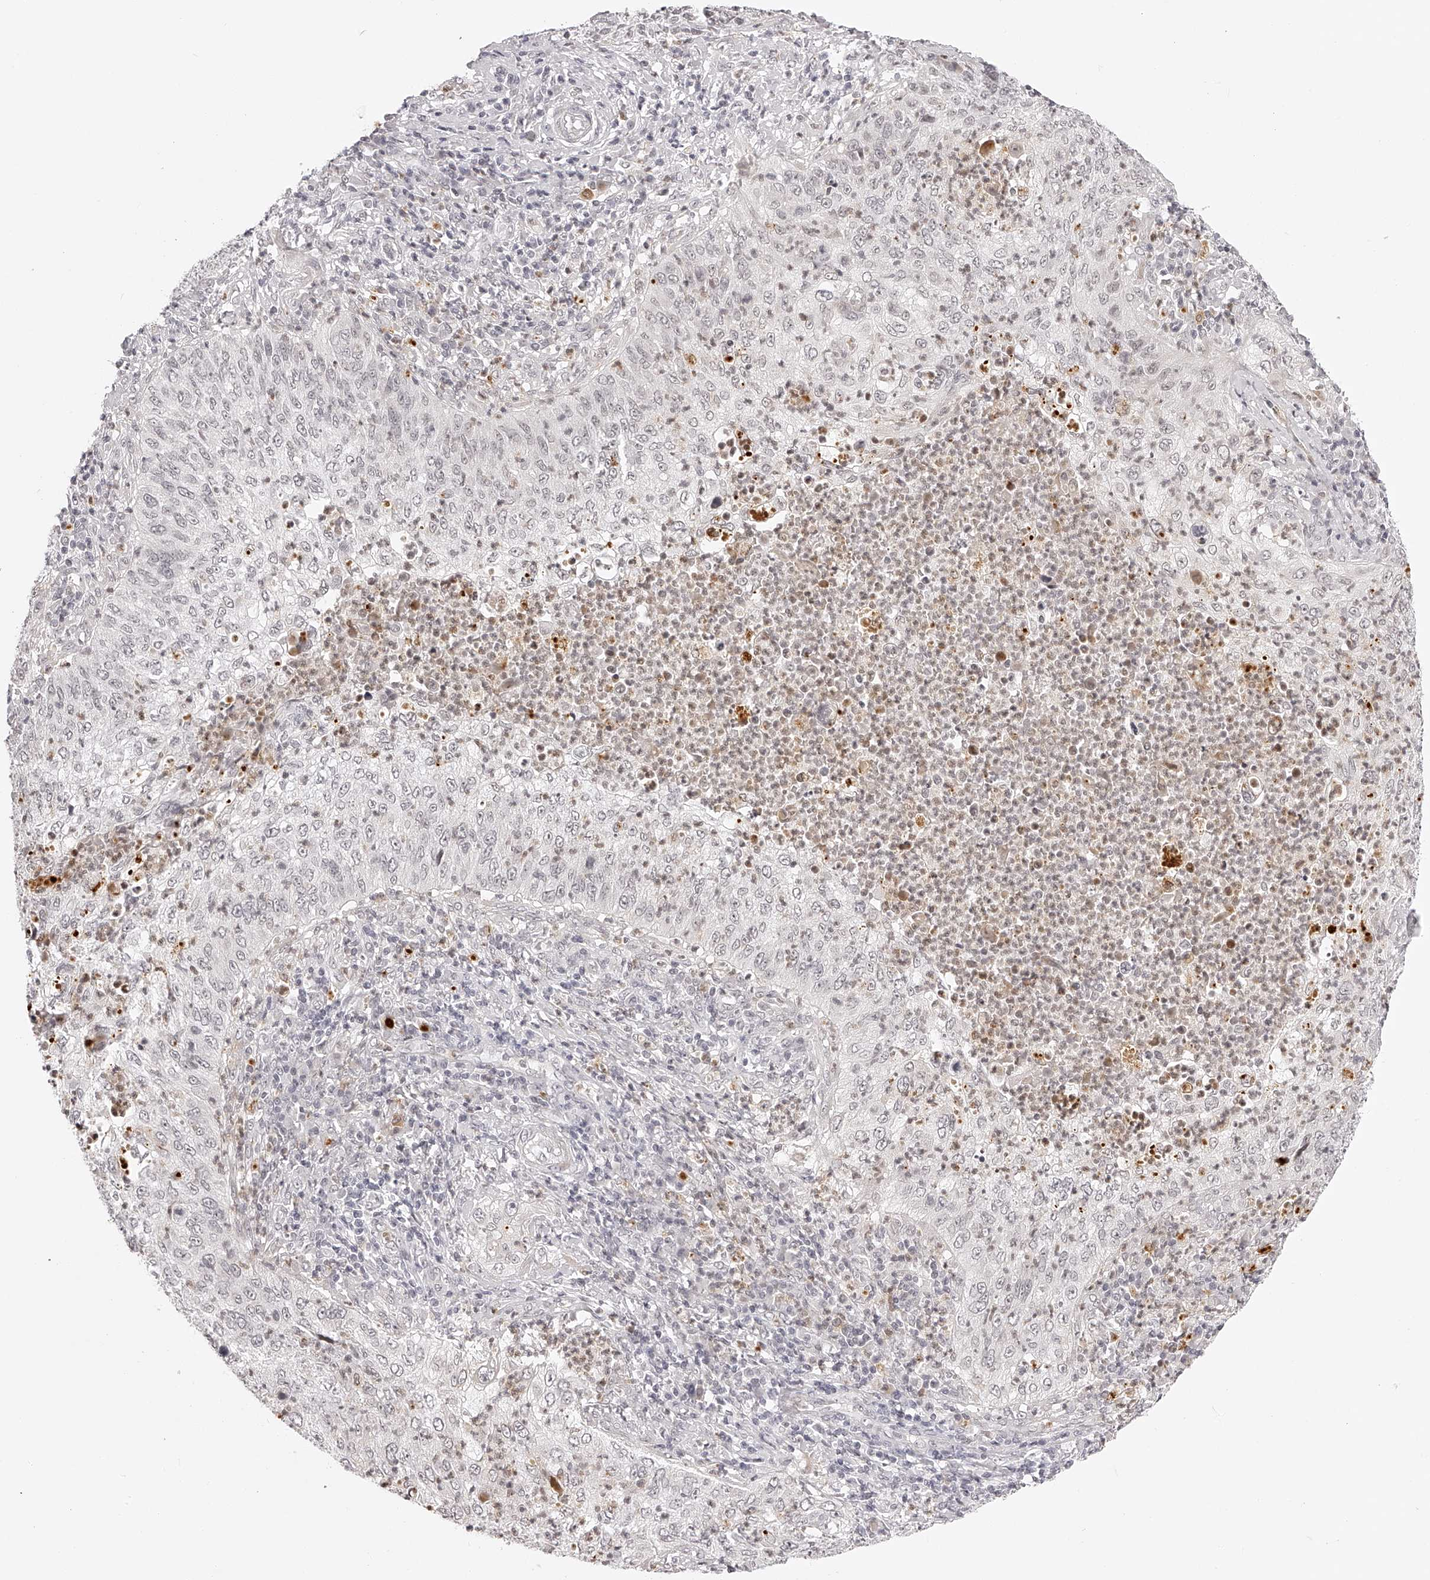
{"staining": {"intensity": "weak", "quantity": "<25%", "location": "nuclear"}, "tissue": "cervical cancer", "cell_type": "Tumor cells", "image_type": "cancer", "snomed": [{"axis": "morphology", "description": "Squamous cell carcinoma, NOS"}, {"axis": "topography", "description": "Cervix"}], "caption": "This is an IHC photomicrograph of cervical cancer. There is no expression in tumor cells.", "gene": "PLEKHG1", "patient": {"sex": "female", "age": 30}}